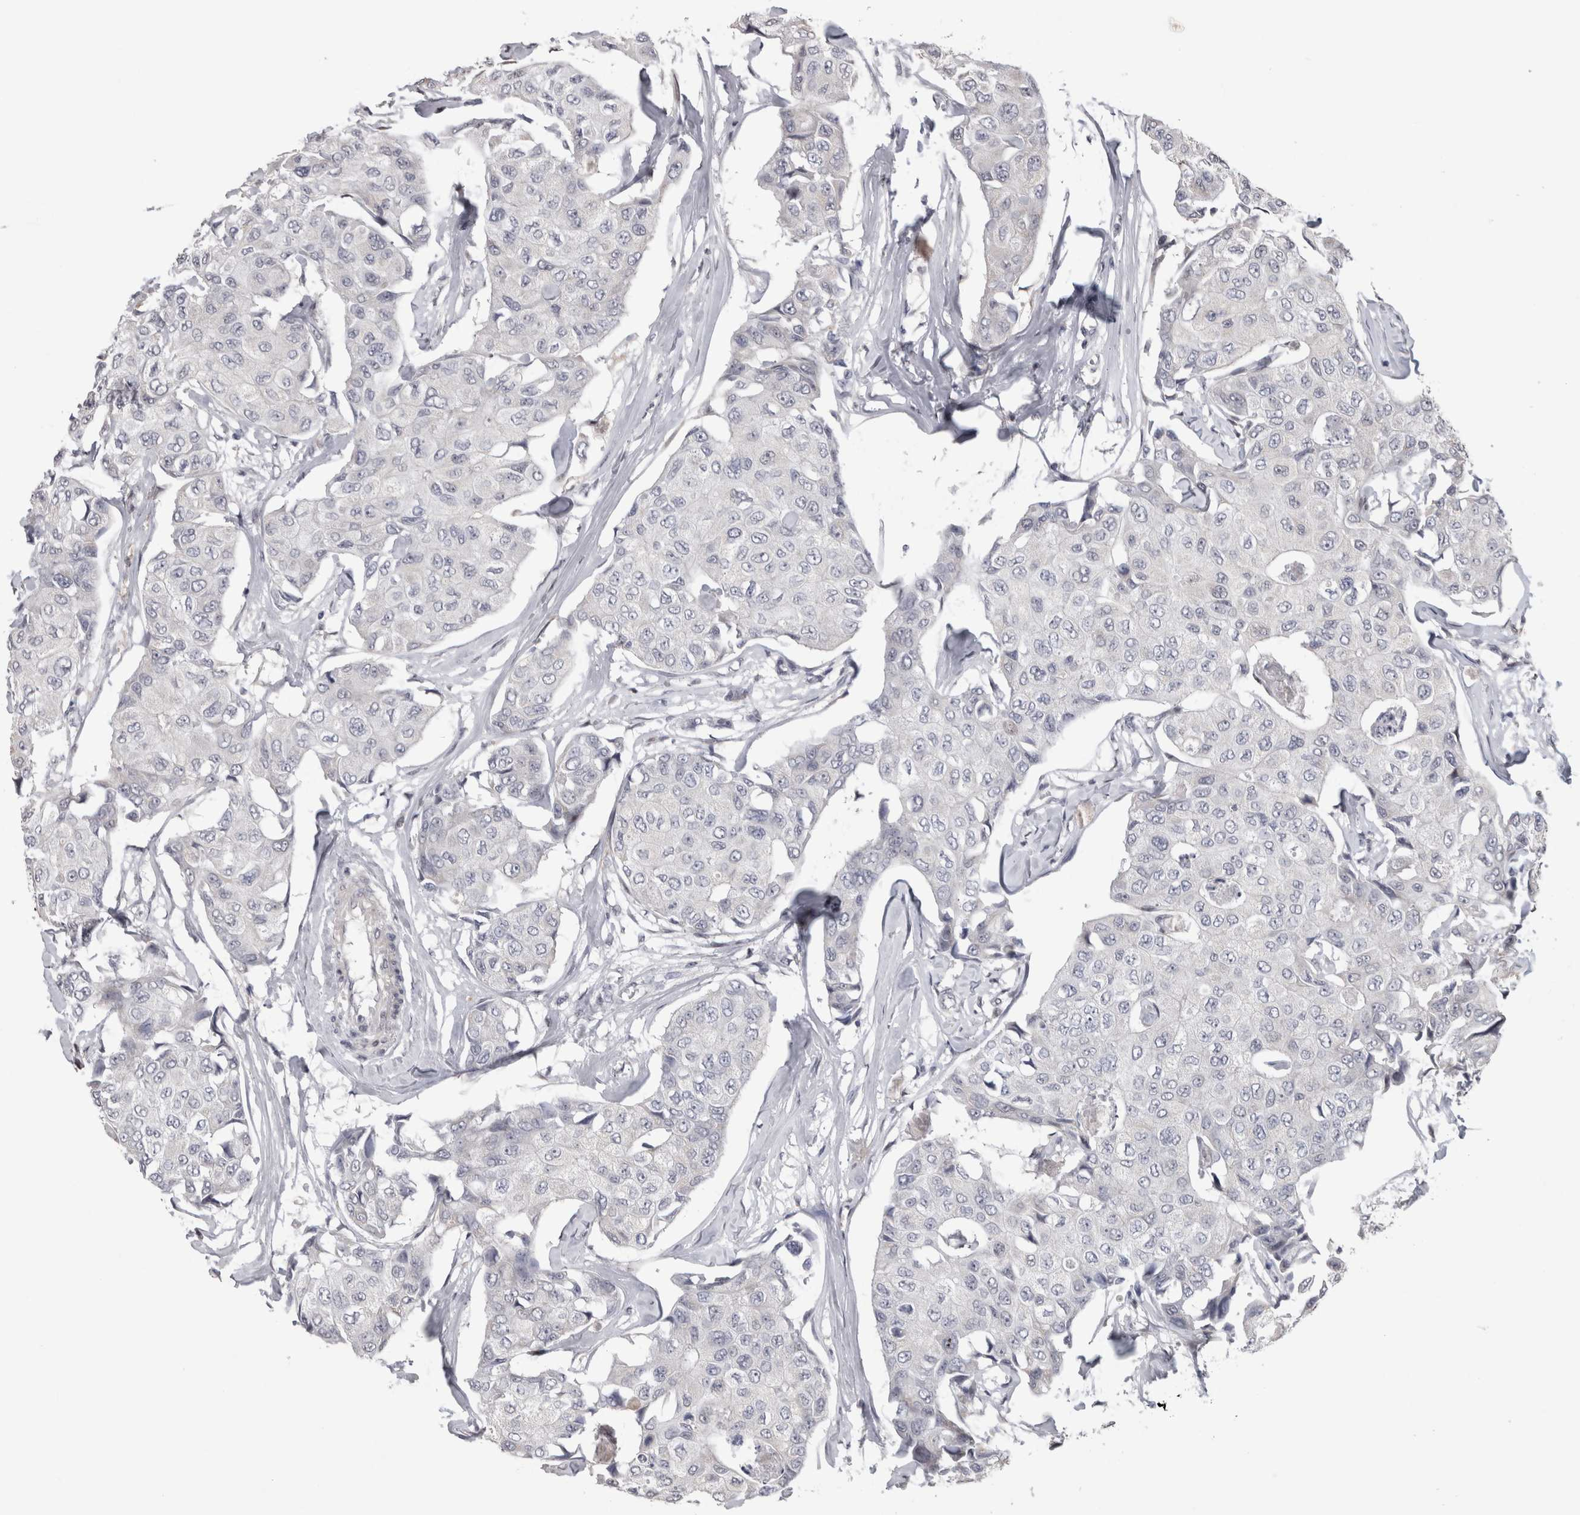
{"staining": {"intensity": "negative", "quantity": "none", "location": "none"}, "tissue": "breast cancer", "cell_type": "Tumor cells", "image_type": "cancer", "snomed": [{"axis": "morphology", "description": "Duct carcinoma"}, {"axis": "topography", "description": "Breast"}], "caption": "A histopathology image of breast cancer (intraductal carcinoma) stained for a protein displays no brown staining in tumor cells. Brightfield microscopy of immunohistochemistry stained with DAB (3,3'-diaminobenzidine) (brown) and hematoxylin (blue), captured at high magnification.", "gene": "IFI44", "patient": {"sex": "female", "age": 80}}